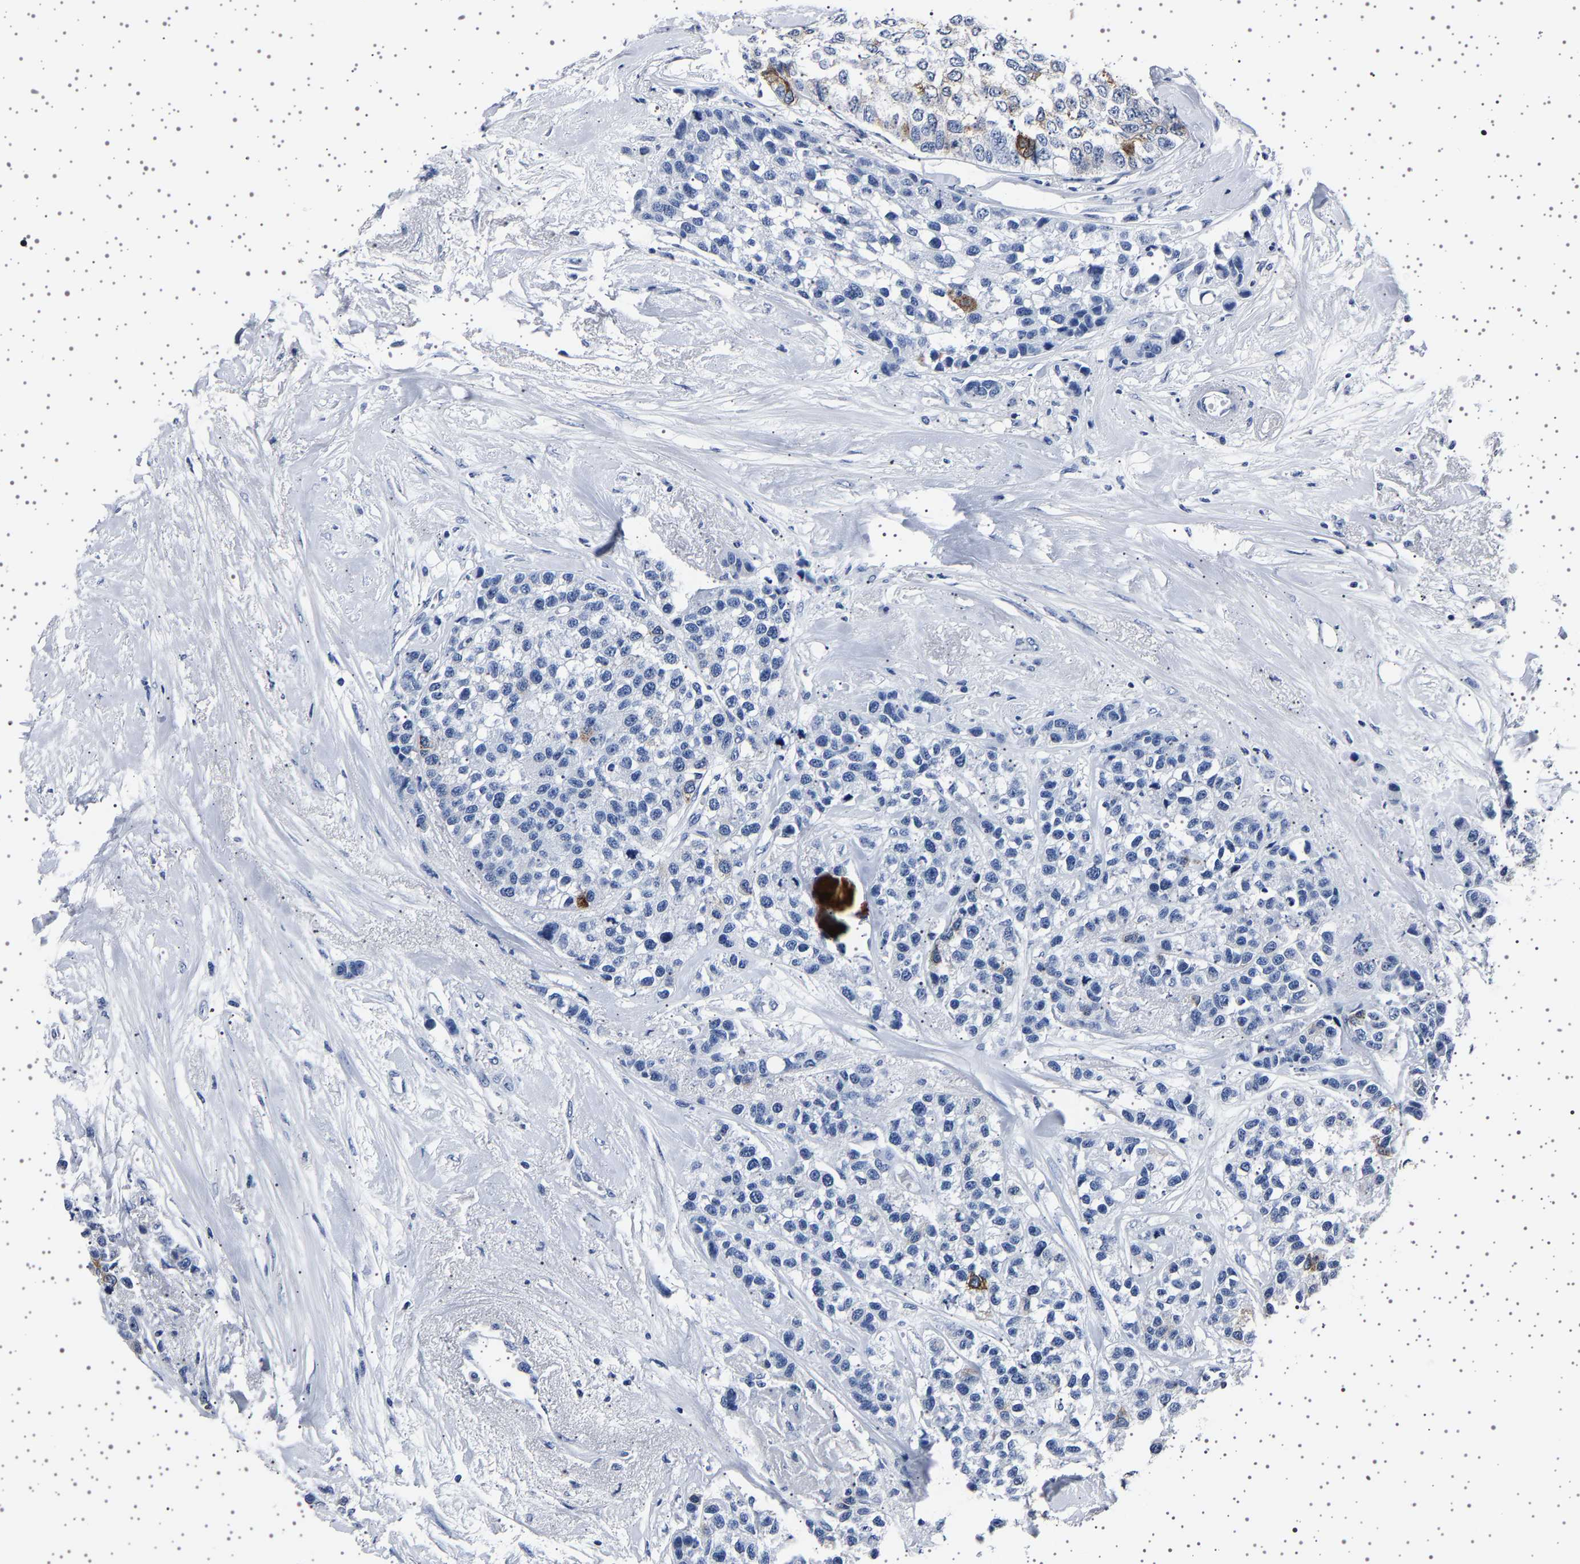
{"staining": {"intensity": "moderate", "quantity": "<25%", "location": "cytoplasmic/membranous"}, "tissue": "breast cancer", "cell_type": "Tumor cells", "image_type": "cancer", "snomed": [{"axis": "morphology", "description": "Duct carcinoma"}, {"axis": "topography", "description": "Breast"}], "caption": "A low amount of moderate cytoplasmic/membranous positivity is appreciated in approximately <25% of tumor cells in breast cancer (invasive ductal carcinoma) tissue.", "gene": "TFF3", "patient": {"sex": "female", "age": 51}}